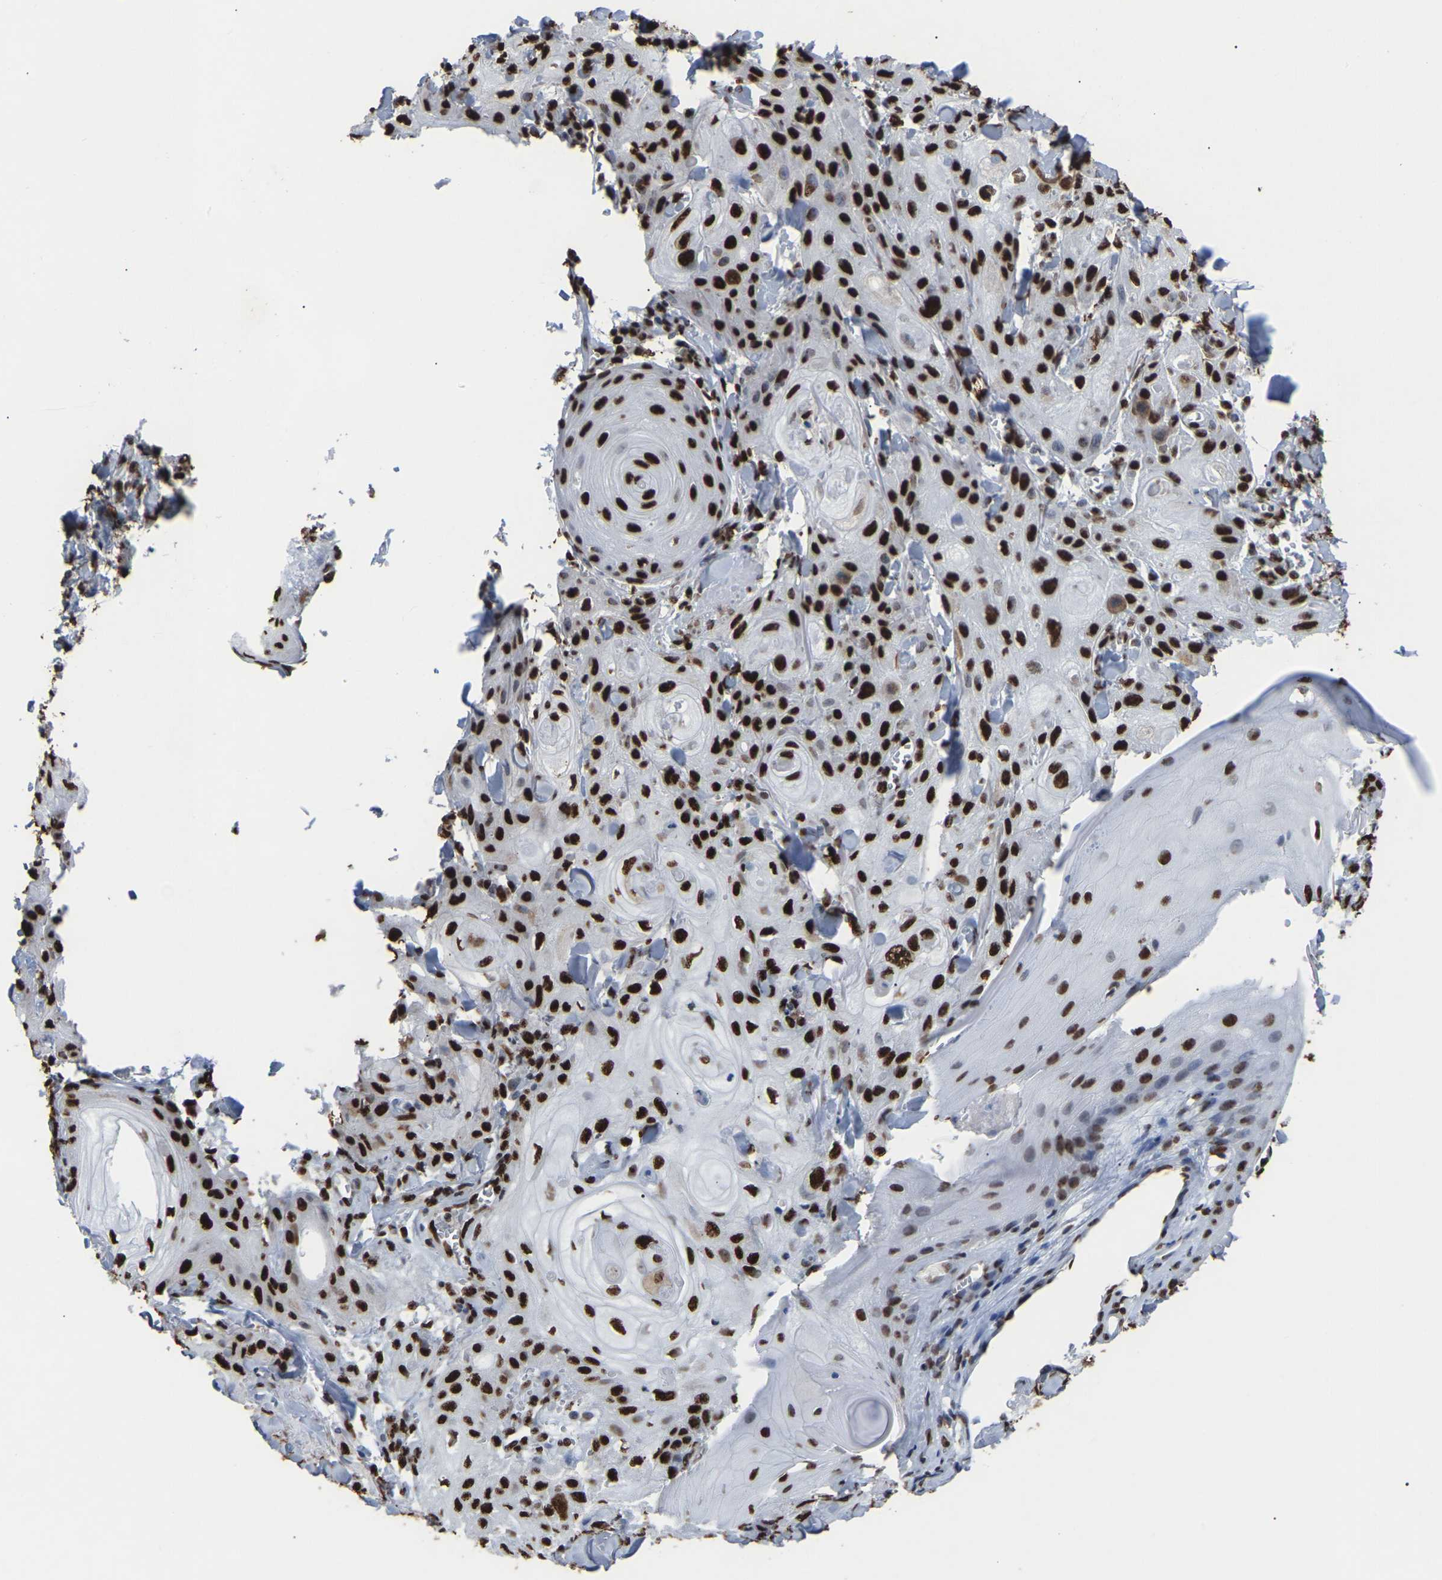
{"staining": {"intensity": "strong", "quantity": ">75%", "location": "nuclear"}, "tissue": "skin cancer", "cell_type": "Tumor cells", "image_type": "cancer", "snomed": [{"axis": "morphology", "description": "Squamous cell carcinoma, NOS"}, {"axis": "topography", "description": "Skin"}], "caption": "Human squamous cell carcinoma (skin) stained for a protein (brown) displays strong nuclear positive positivity in about >75% of tumor cells.", "gene": "RBL2", "patient": {"sex": "male", "age": 74}}